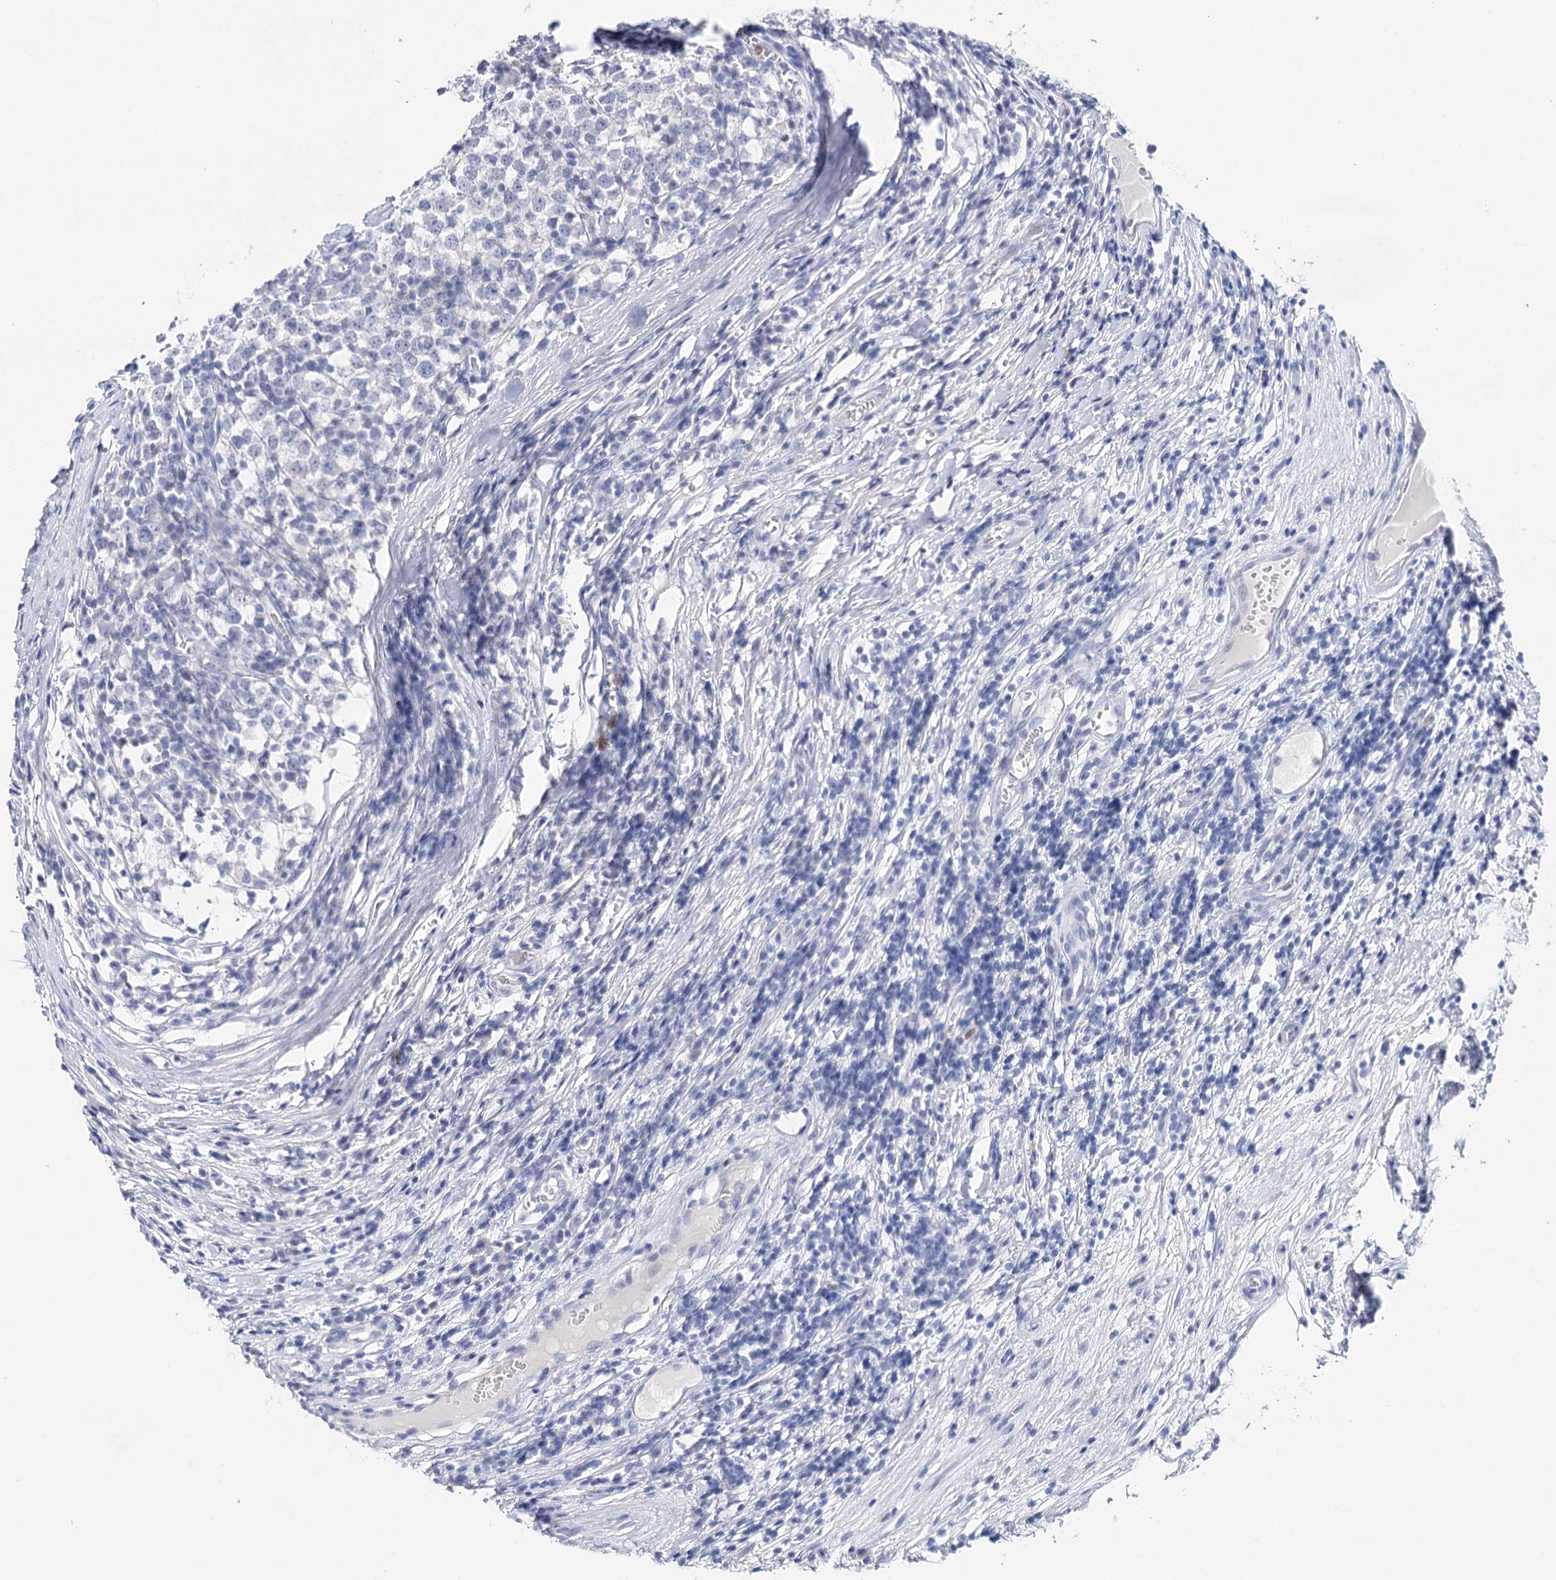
{"staining": {"intensity": "negative", "quantity": "none", "location": "none"}, "tissue": "testis cancer", "cell_type": "Tumor cells", "image_type": "cancer", "snomed": [{"axis": "morphology", "description": "Seminoma, NOS"}, {"axis": "topography", "description": "Testis"}], "caption": "A high-resolution photomicrograph shows immunohistochemistry (IHC) staining of testis seminoma, which shows no significant expression in tumor cells.", "gene": "CEACAM8", "patient": {"sex": "male", "age": 65}}